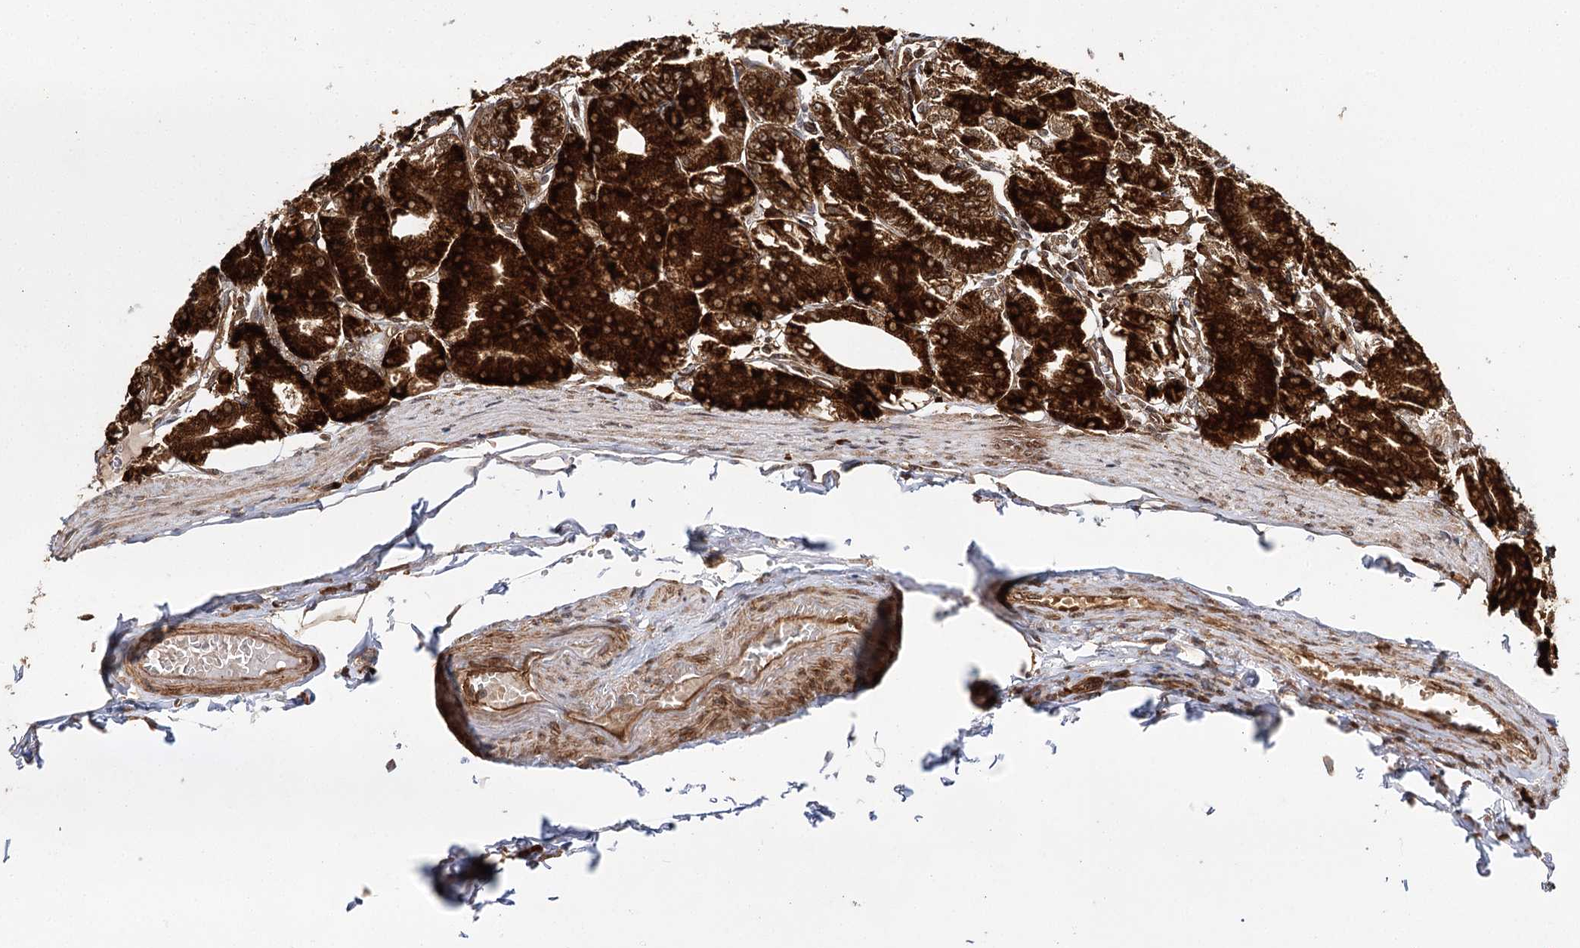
{"staining": {"intensity": "strong", "quantity": ">75%", "location": "cytoplasmic/membranous"}, "tissue": "stomach", "cell_type": "Glandular cells", "image_type": "normal", "snomed": [{"axis": "morphology", "description": "Normal tissue, NOS"}, {"axis": "topography", "description": "Stomach, lower"}], "caption": "DAB (3,3'-diaminobenzidine) immunohistochemical staining of benign stomach exhibits strong cytoplasmic/membranous protein positivity in approximately >75% of glandular cells.", "gene": "DNAJB14", "patient": {"sex": "male", "age": 71}}